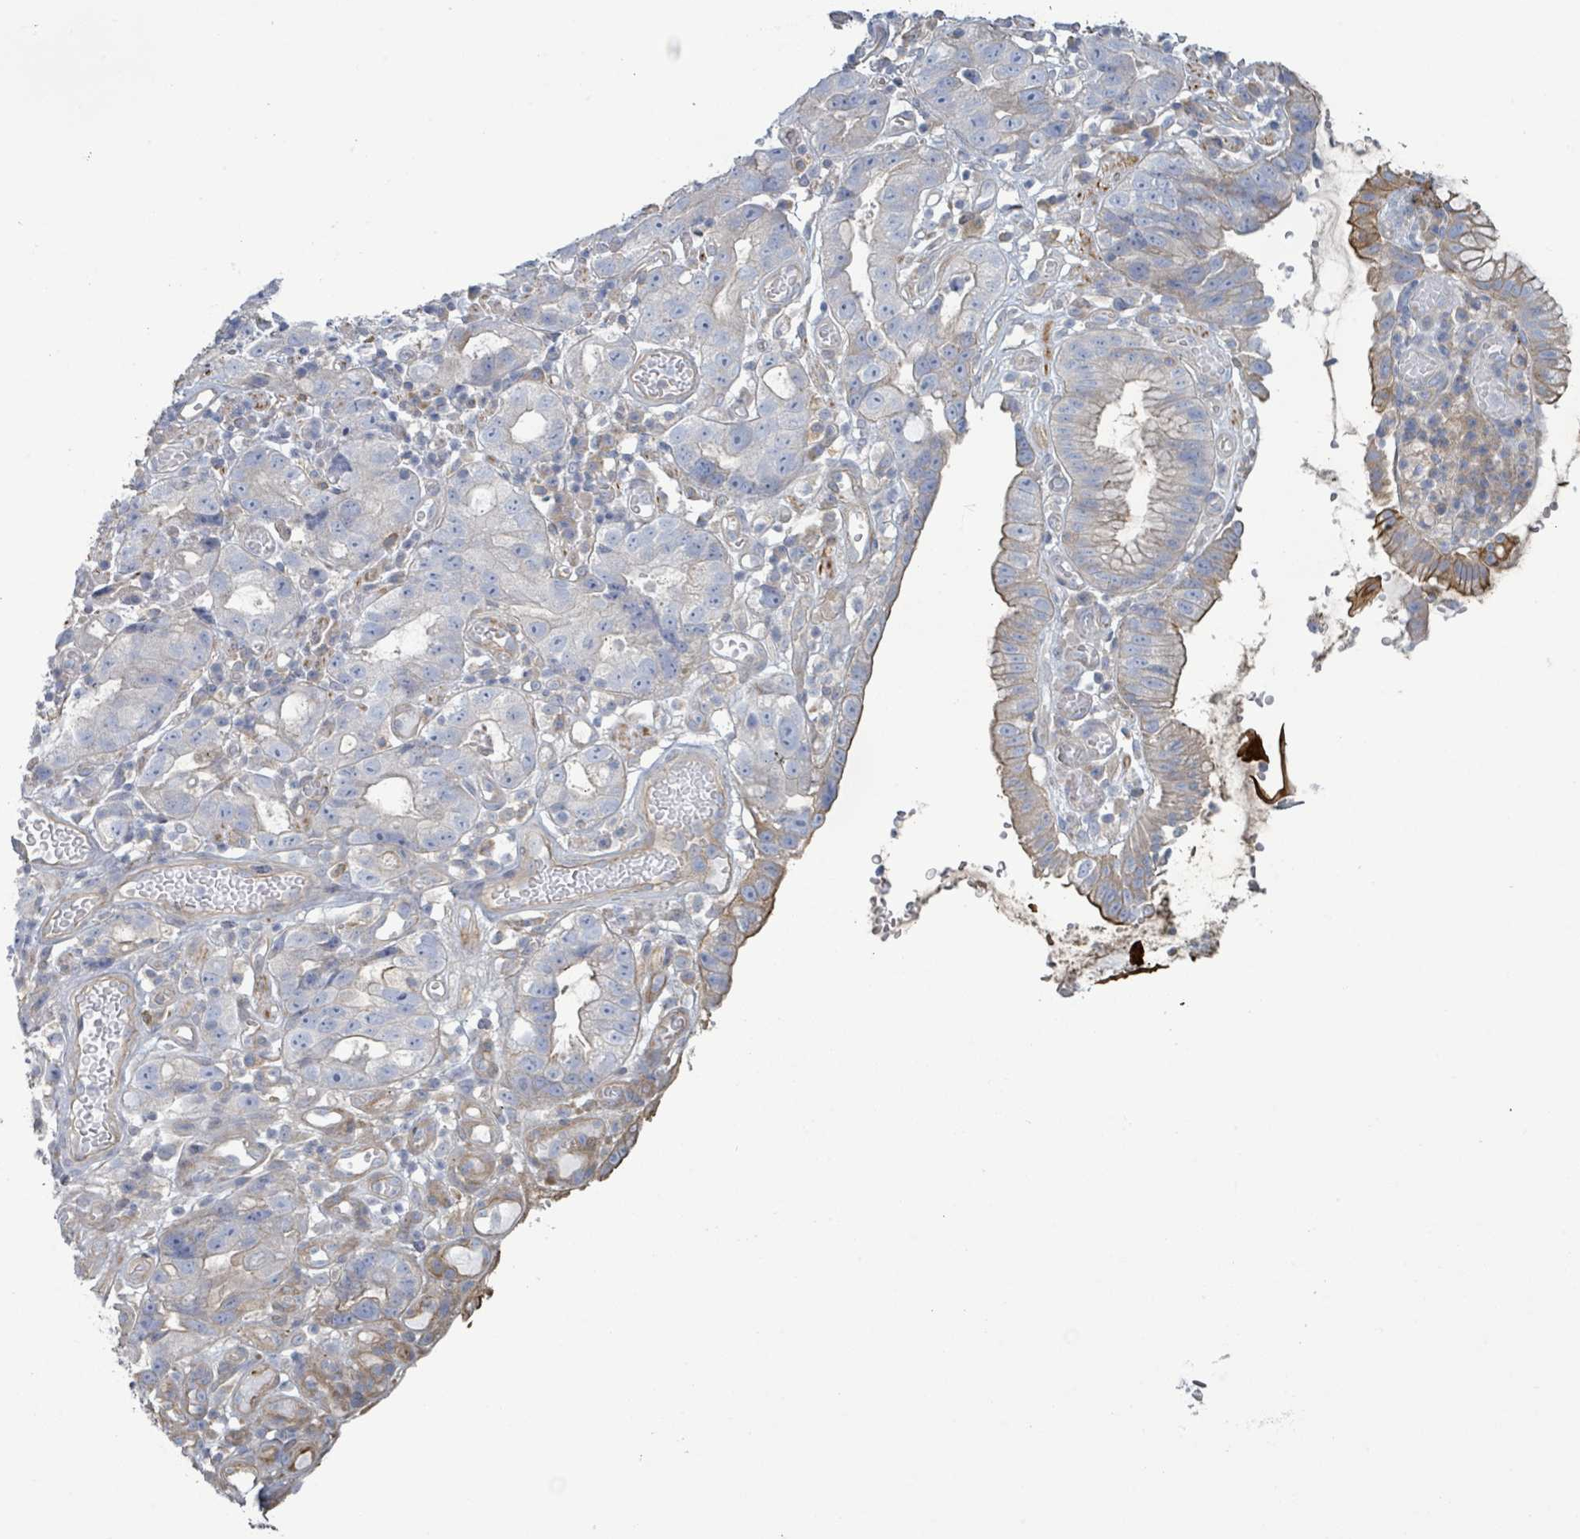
{"staining": {"intensity": "moderate", "quantity": "<25%", "location": "cytoplasmic/membranous"}, "tissue": "stomach cancer", "cell_type": "Tumor cells", "image_type": "cancer", "snomed": [{"axis": "morphology", "description": "Adenocarcinoma, NOS"}, {"axis": "topography", "description": "Stomach"}], "caption": "IHC micrograph of human stomach adenocarcinoma stained for a protein (brown), which shows low levels of moderate cytoplasmic/membranous staining in about <25% of tumor cells.", "gene": "COL13A1", "patient": {"sex": "male", "age": 55}}